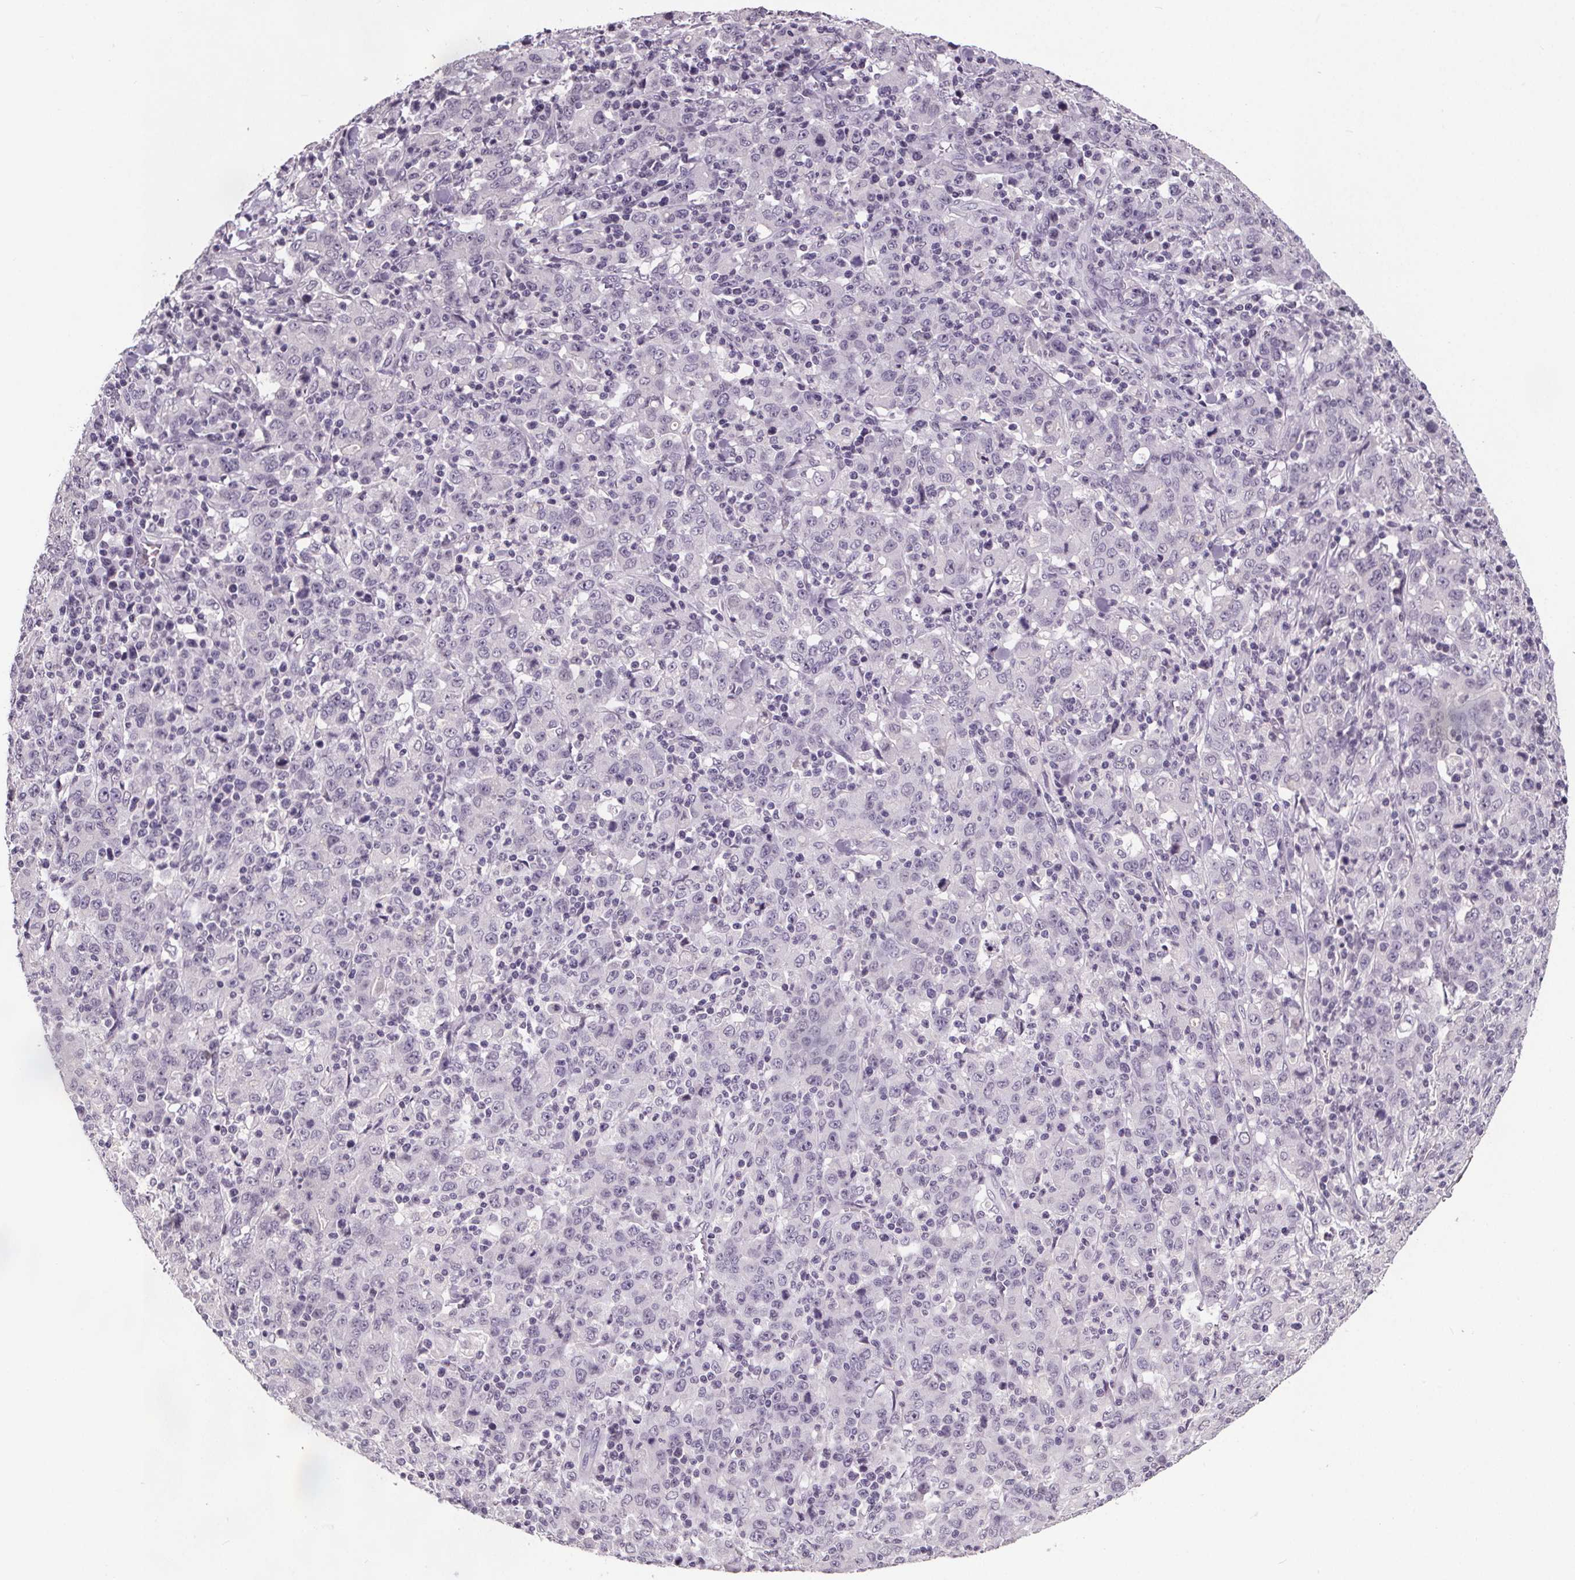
{"staining": {"intensity": "negative", "quantity": "none", "location": "none"}, "tissue": "stomach cancer", "cell_type": "Tumor cells", "image_type": "cancer", "snomed": [{"axis": "morphology", "description": "Adenocarcinoma, NOS"}, {"axis": "topography", "description": "Stomach, upper"}], "caption": "DAB (3,3'-diaminobenzidine) immunohistochemical staining of stomach cancer reveals no significant staining in tumor cells.", "gene": "NKX6-1", "patient": {"sex": "male", "age": 69}}